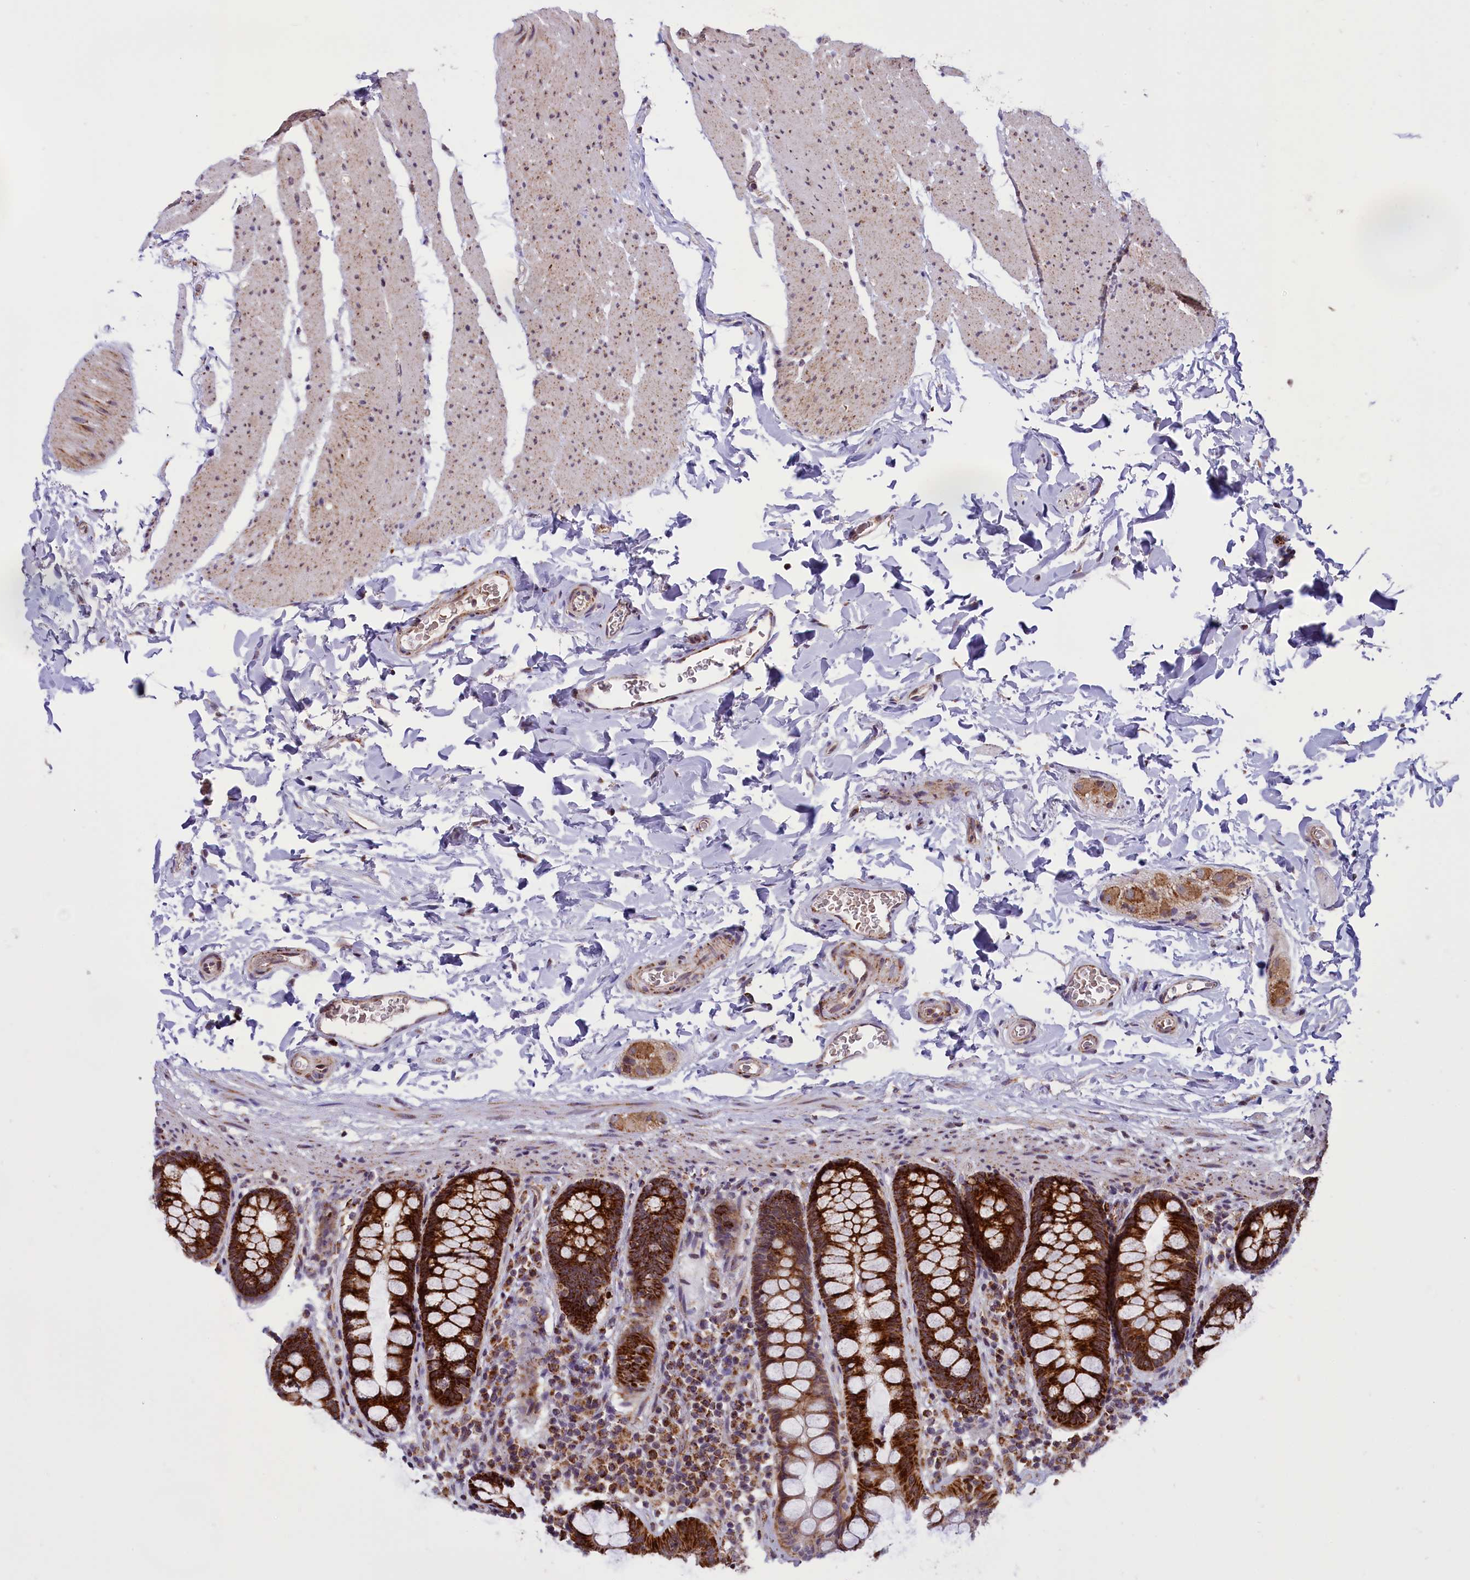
{"staining": {"intensity": "moderate", "quantity": ">75%", "location": "cytoplasmic/membranous"}, "tissue": "colon", "cell_type": "Endothelial cells", "image_type": "normal", "snomed": [{"axis": "morphology", "description": "Normal tissue, NOS"}, {"axis": "topography", "description": "Colon"}], "caption": "Immunohistochemical staining of normal human colon exhibits medium levels of moderate cytoplasmic/membranous positivity in approximately >75% of endothelial cells.", "gene": "NDUFS5", "patient": {"sex": "female", "age": 80}}